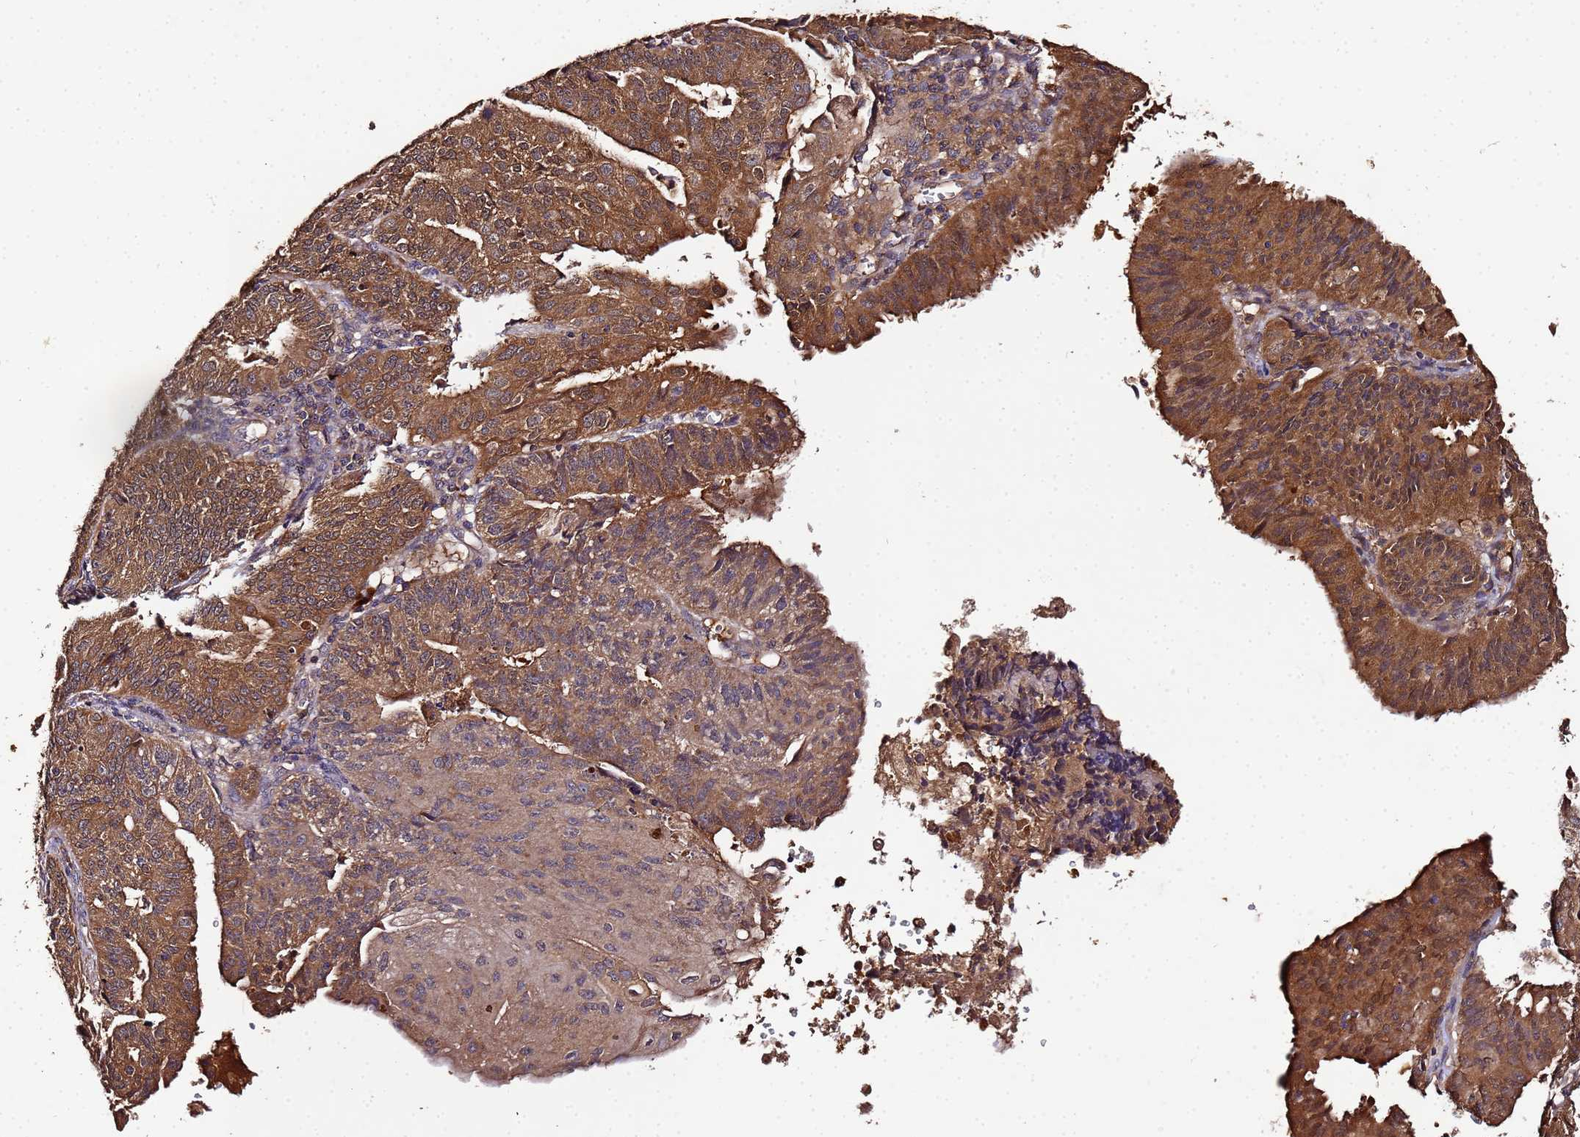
{"staining": {"intensity": "strong", "quantity": ">75%", "location": "cytoplasmic/membranous"}, "tissue": "endometrial cancer", "cell_type": "Tumor cells", "image_type": "cancer", "snomed": [{"axis": "morphology", "description": "Adenocarcinoma, NOS"}, {"axis": "topography", "description": "Endometrium"}], "caption": "Approximately >75% of tumor cells in human adenocarcinoma (endometrial) show strong cytoplasmic/membranous protein expression as visualized by brown immunohistochemical staining.", "gene": "MTERF1", "patient": {"sex": "female", "age": 56}}